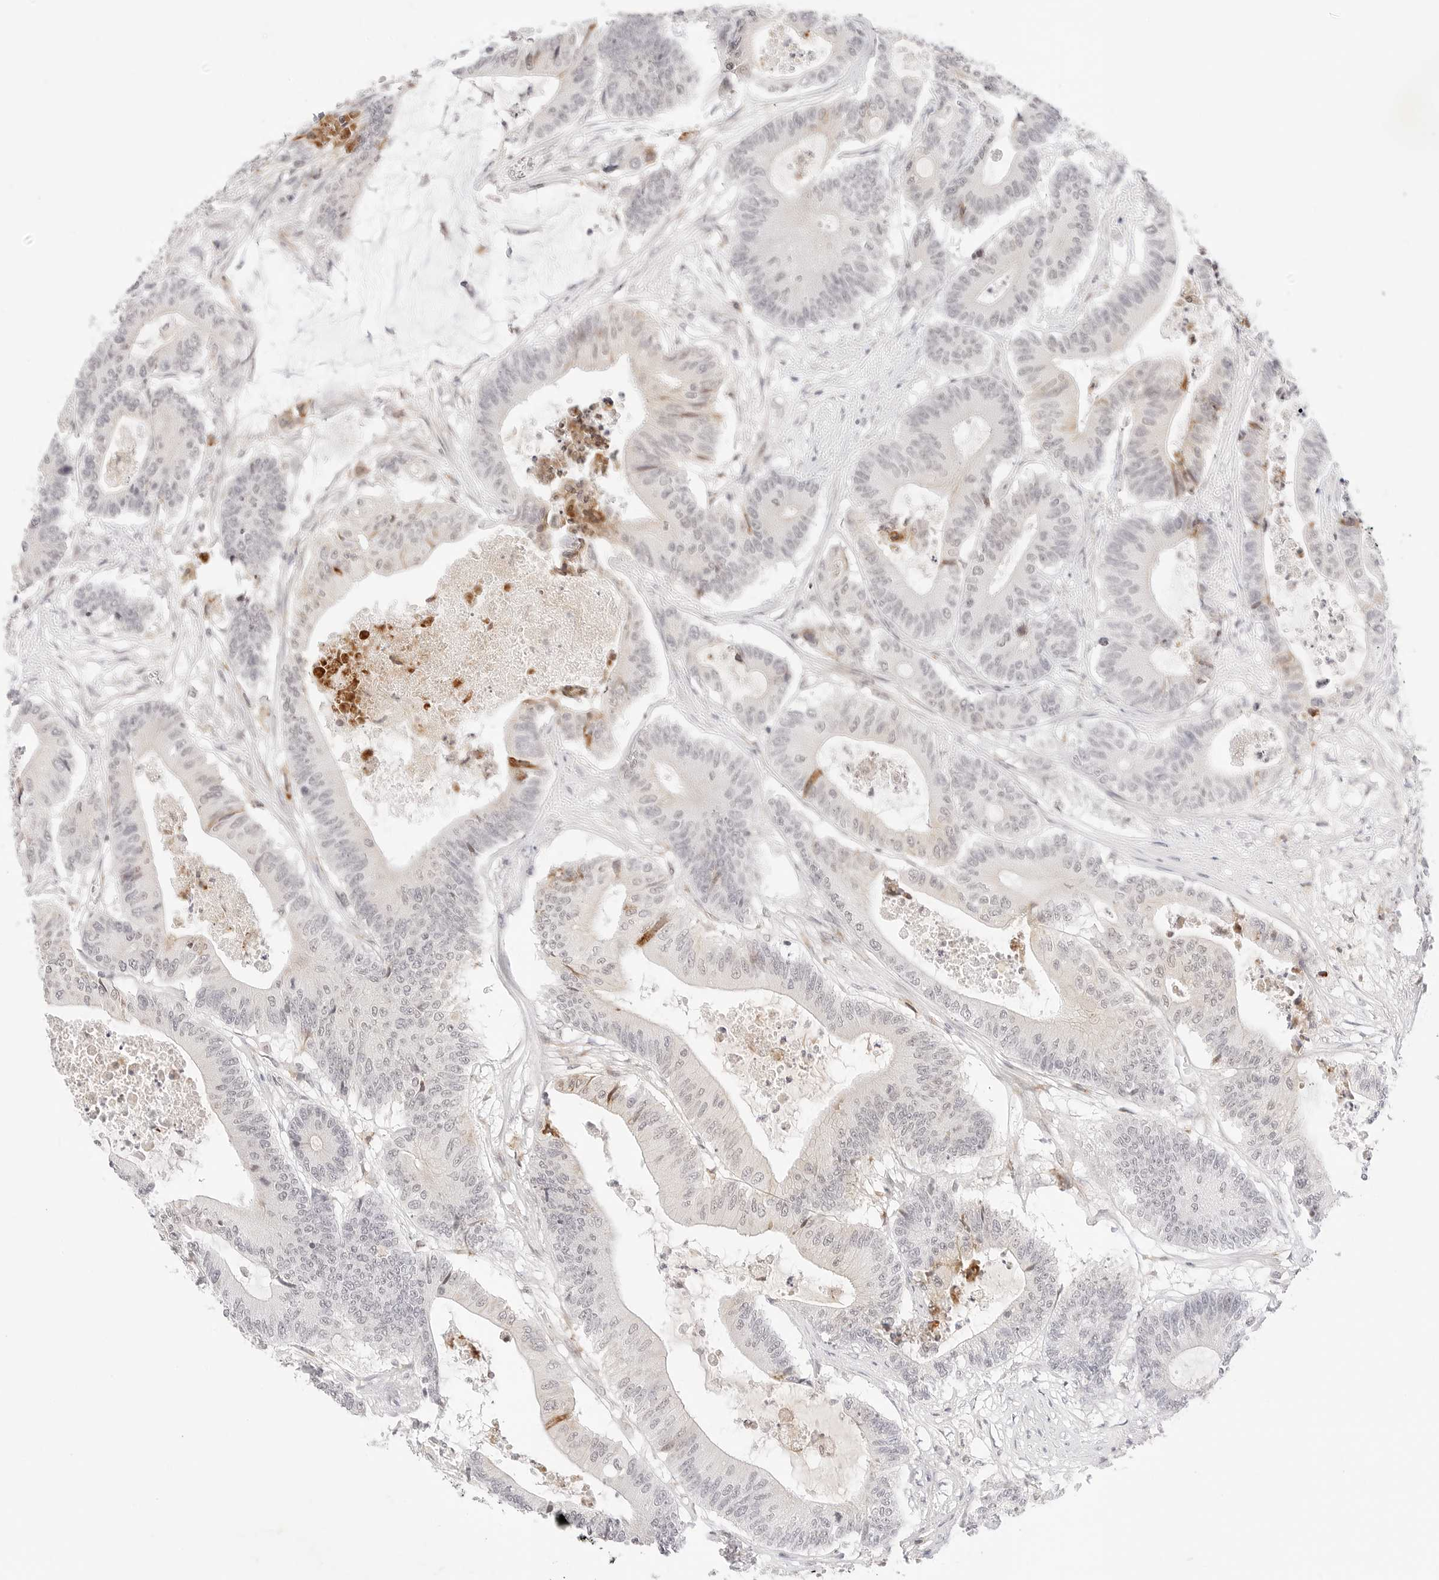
{"staining": {"intensity": "negative", "quantity": "none", "location": "none"}, "tissue": "colorectal cancer", "cell_type": "Tumor cells", "image_type": "cancer", "snomed": [{"axis": "morphology", "description": "Adenocarcinoma, NOS"}, {"axis": "topography", "description": "Colon"}], "caption": "This is a histopathology image of IHC staining of adenocarcinoma (colorectal), which shows no expression in tumor cells. Brightfield microscopy of immunohistochemistry (IHC) stained with DAB (3,3'-diaminobenzidine) (brown) and hematoxylin (blue), captured at high magnification.", "gene": "XKR4", "patient": {"sex": "female", "age": 84}}